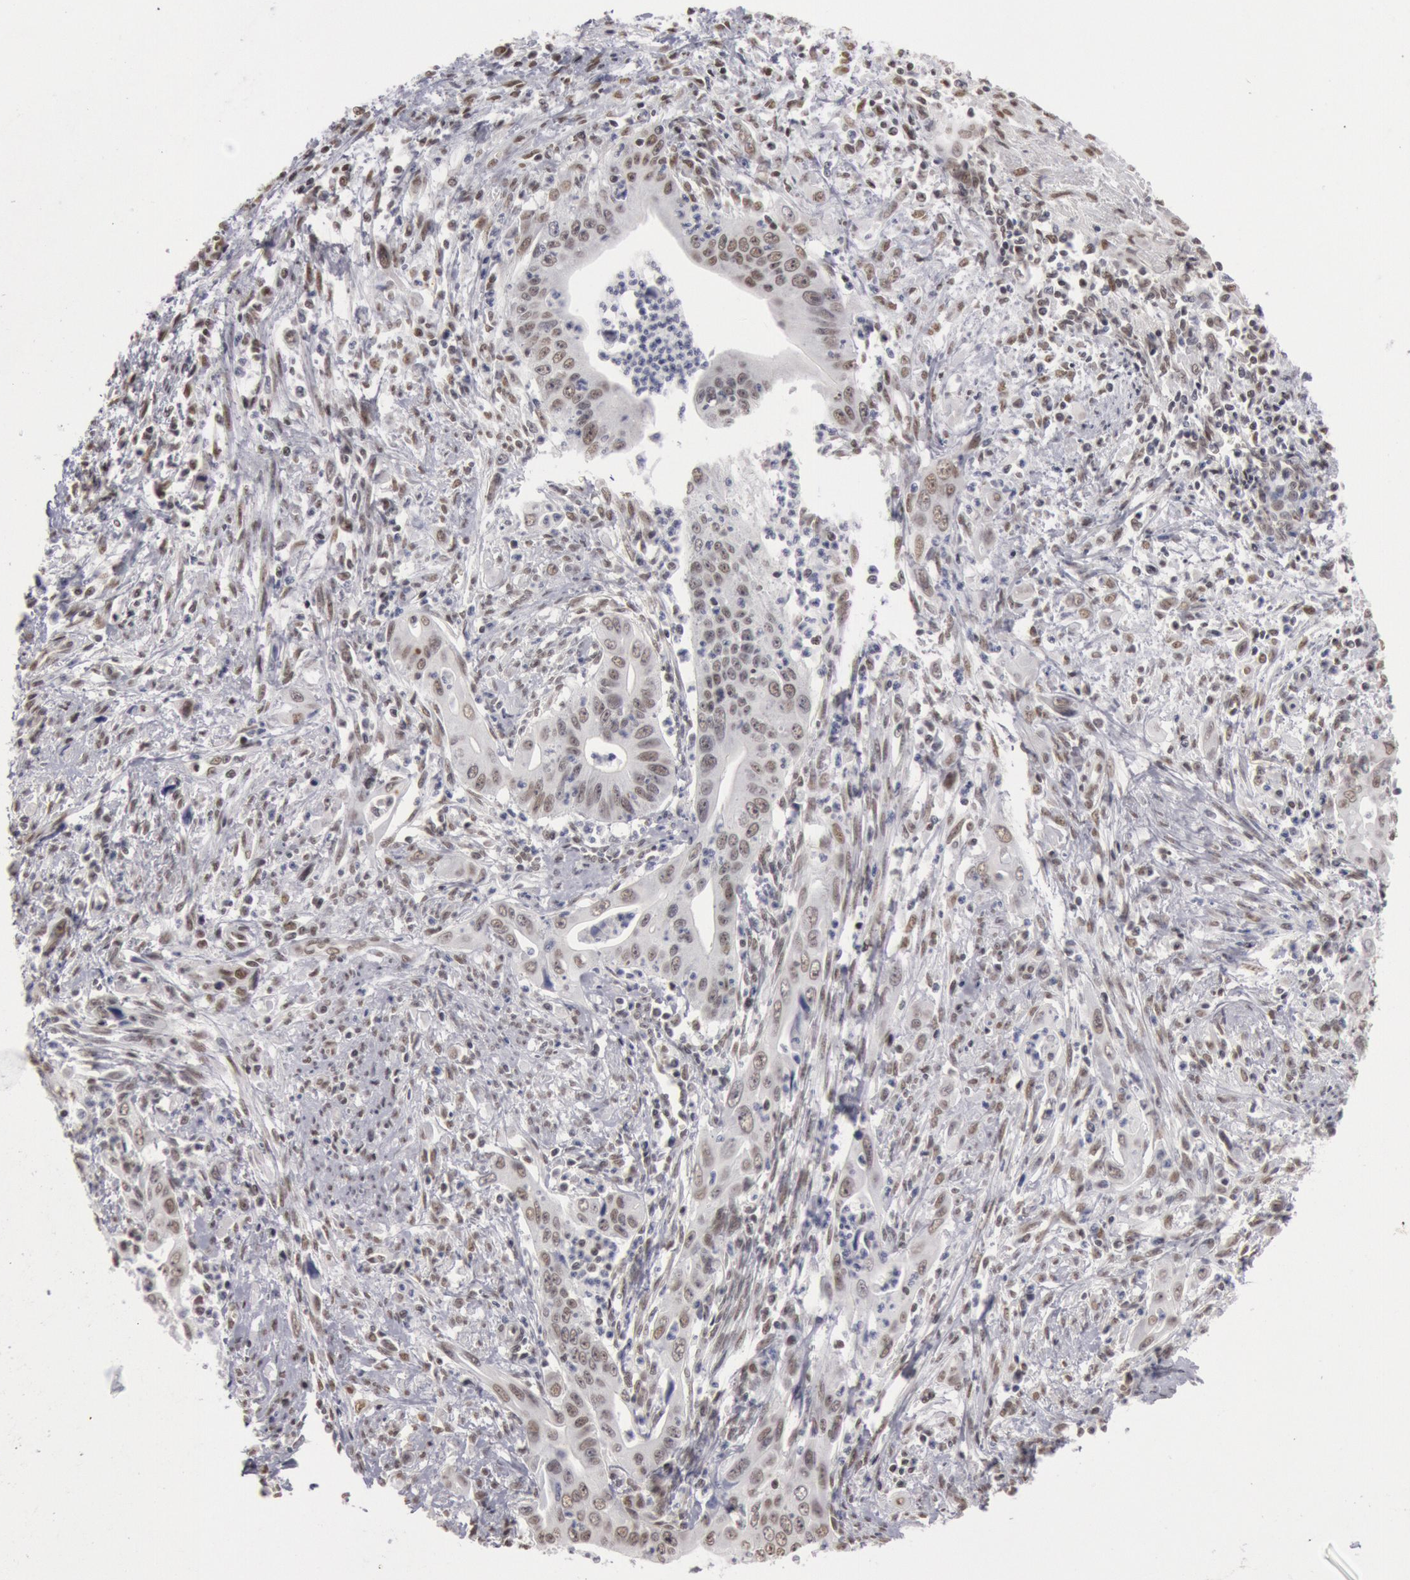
{"staining": {"intensity": "moderate", "quantity": ">75%", "location": "nuclear"}, "tissue": "cervical cancer", "cell_type": "Tumor cells", "image_type": "cancer", "snomed": [{"axis": "morphology", "description": "Normal tissue, NOS"}, {"axis": "morphology", "description": "Adenocarcinoma, NOS"}, {"axis": "topography", "description": "Cervix"}], "caption": "Cervical cancer stained for a protein (brown) reveals moderate nuclear positive staining in approximately >75% of tumor cells.", "gene": "ESS2", "patient": {"sex": "female", "age": 34}}